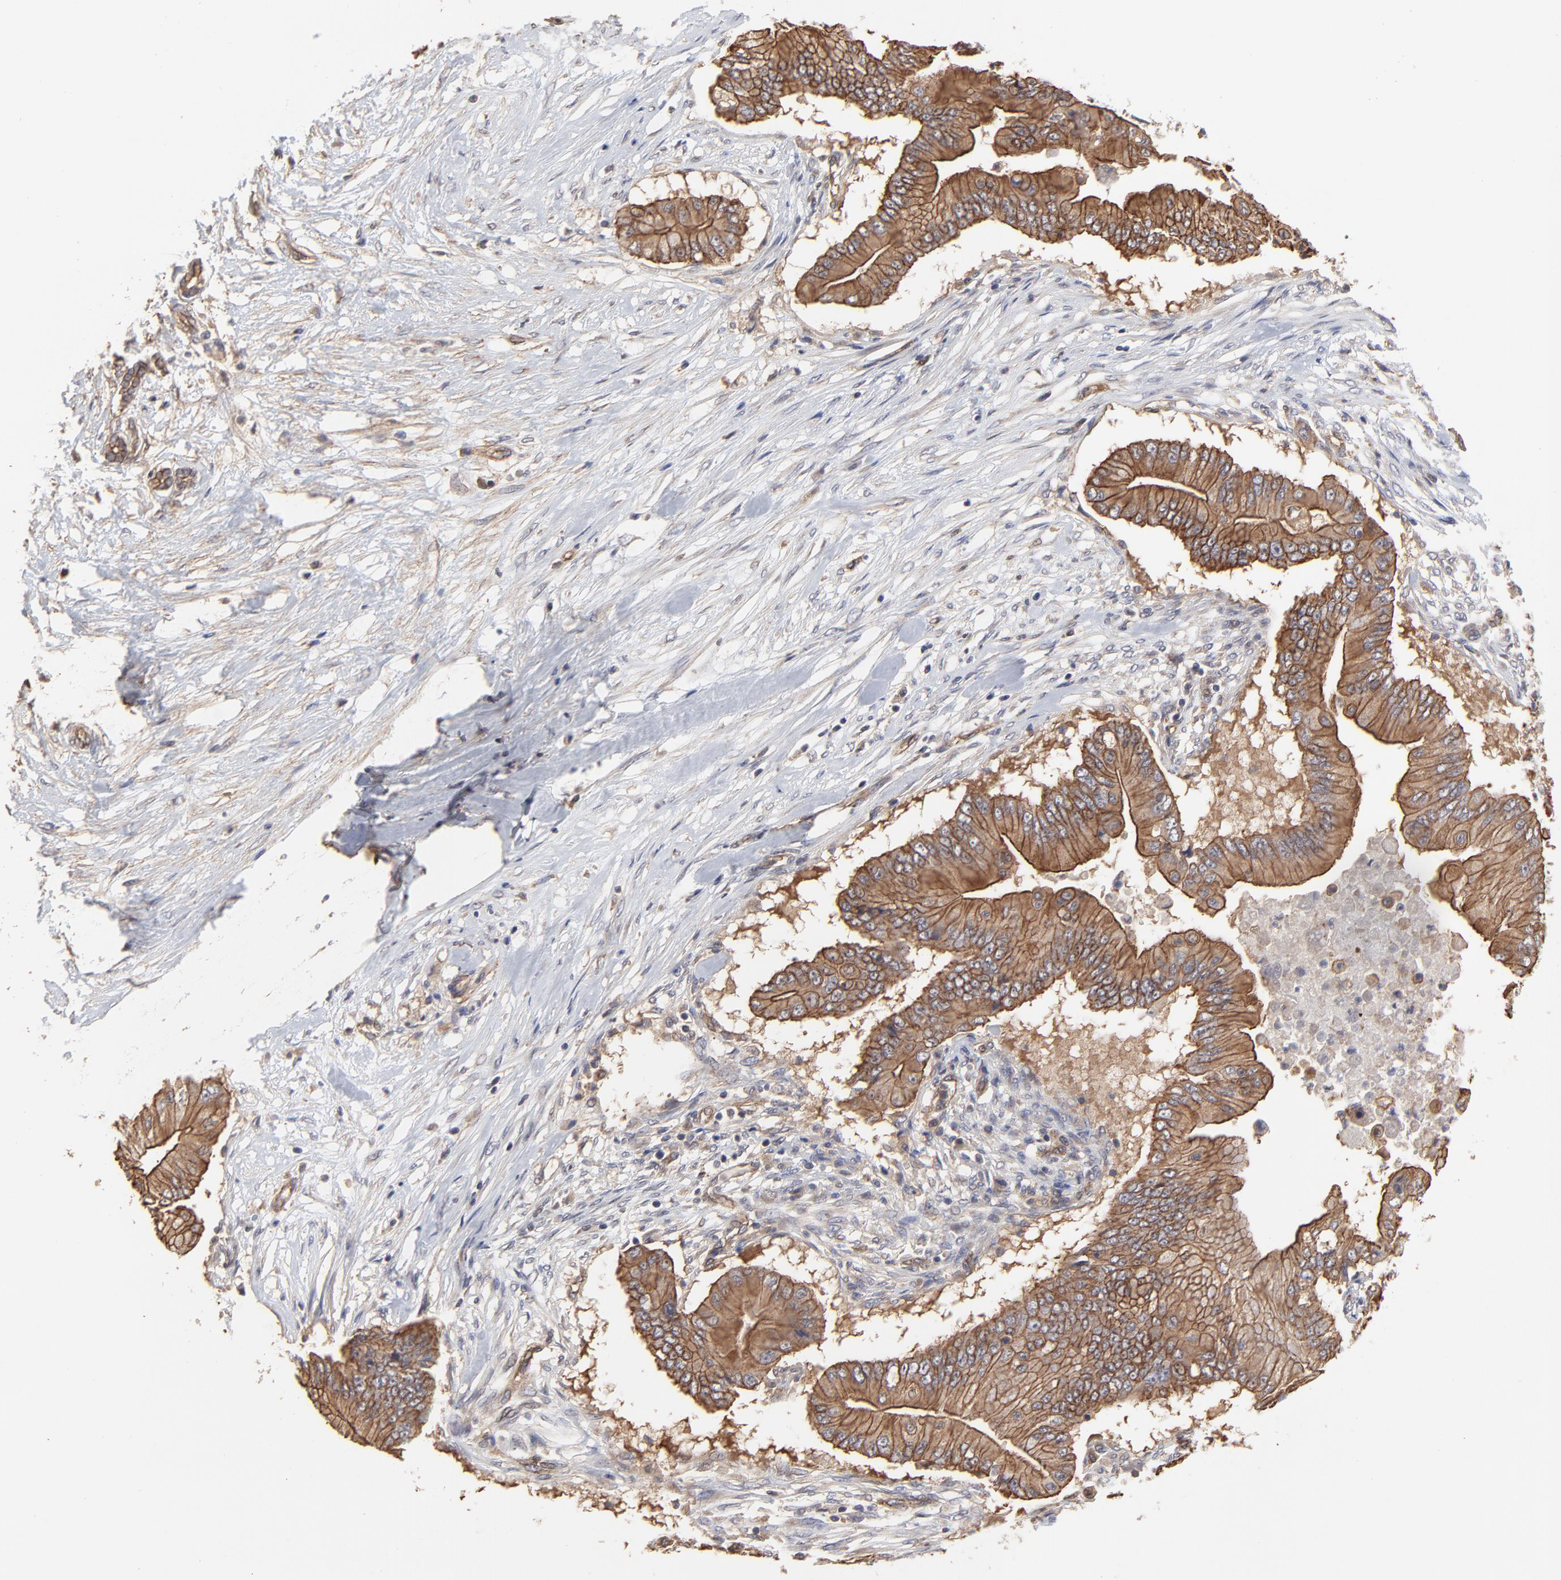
{"staining": {"intensity": "moderate", "quantity": ">75%", "location": "cytoplasmic/membranous"}, "tissue": "pancreatic cancer", "cell_type": "Tumor cells", "image_type": "cancer", "snomed": [{"axis": "morphology", "description": "Adenocarcinoma, NOS"}, {"axis": "topography", "description": "Pancreas"}], "caption": "Pancreatic cancer (adenocarcinoma) tissue reveals moderate cytoplasmic/membranous positivity in about >75% of tumor cells, visualized by immunohistochemistry.", "gene": "ARMT1", "patient": {"sex": "male", "age": 62}}